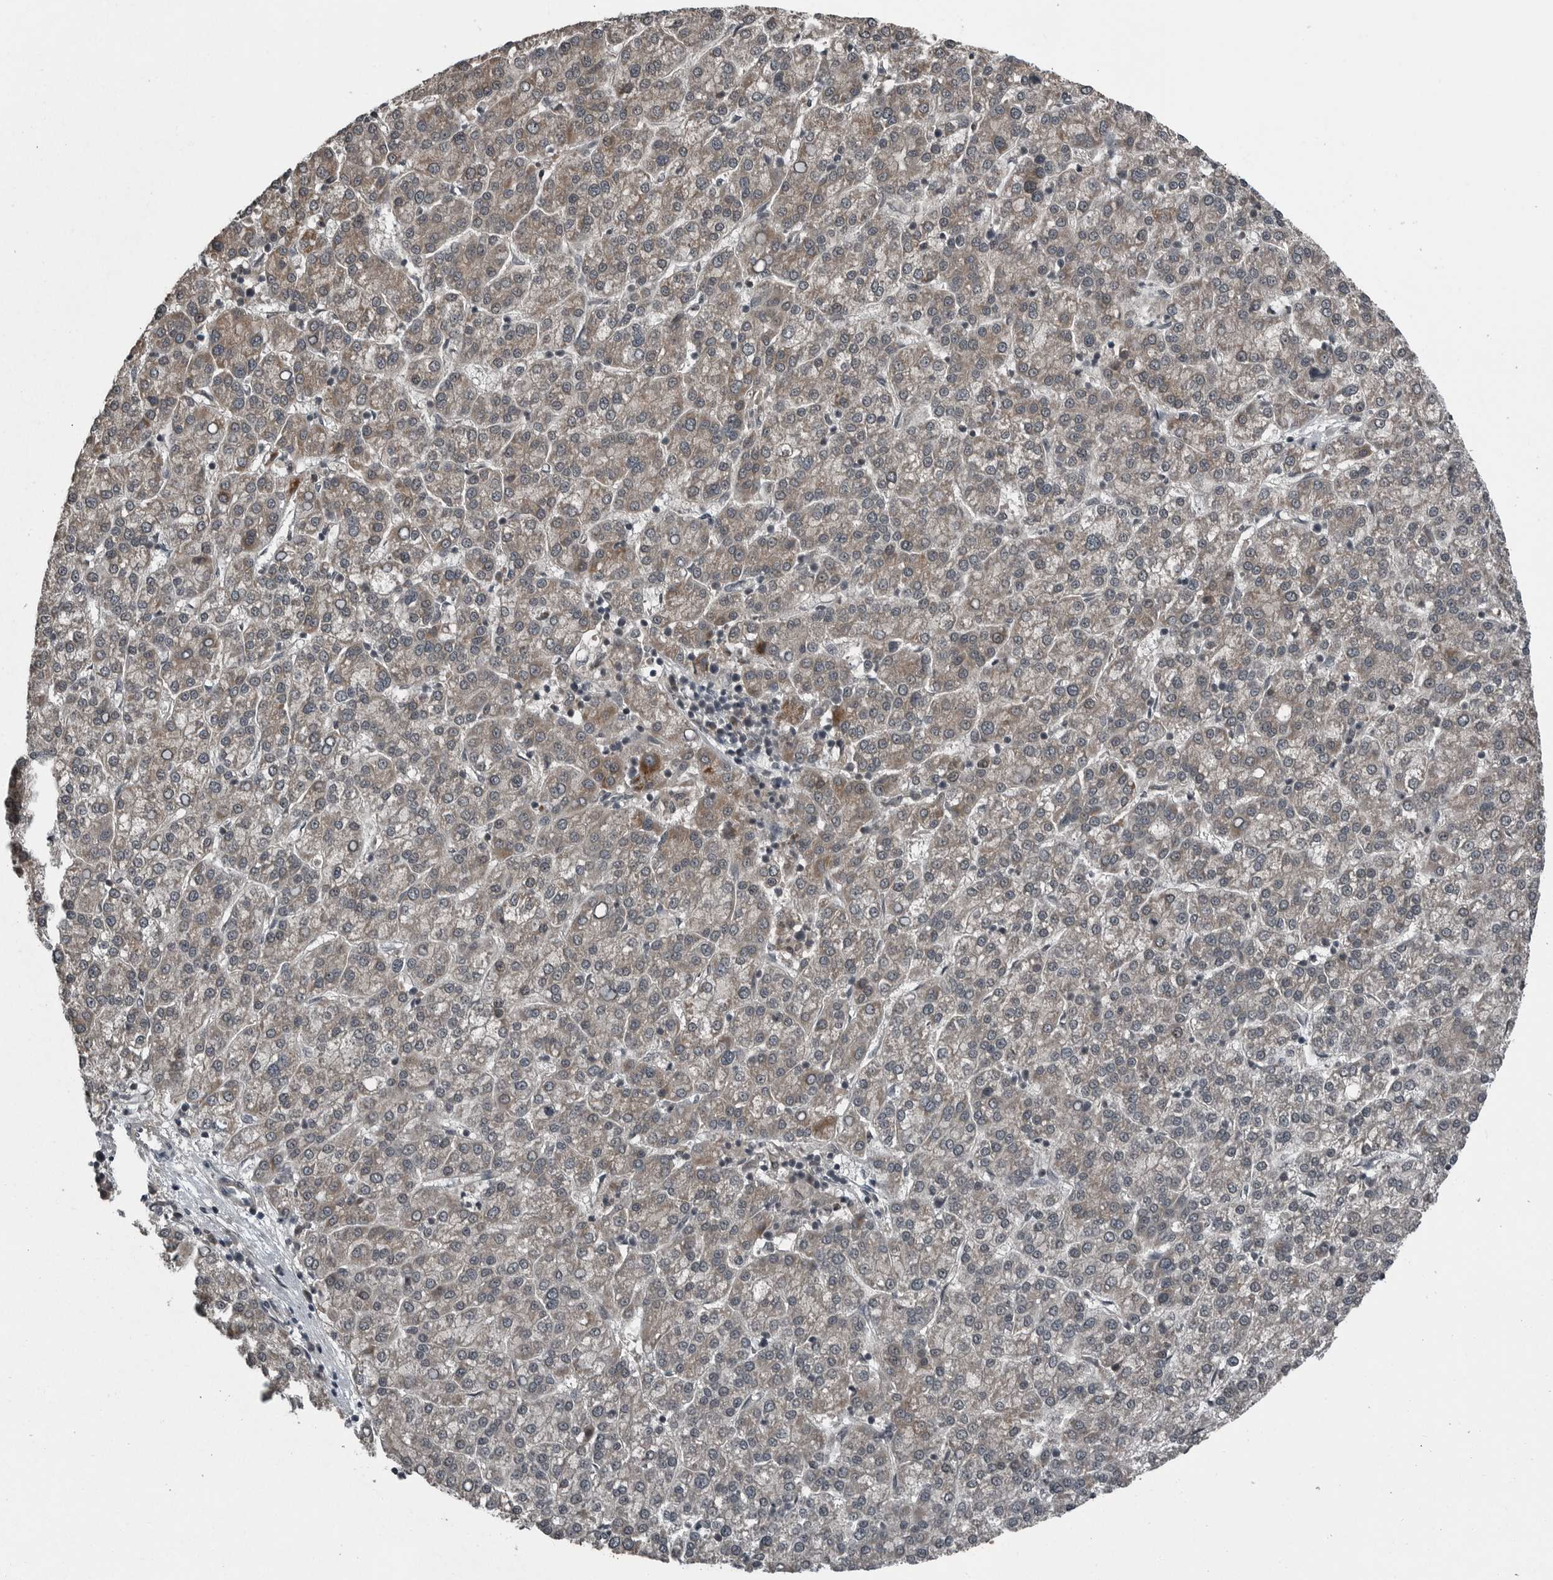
{"staining": {"intensity": "moderate", "quantity": "25%-75%", "location": "cytoplasmic/membranous"}, "tissue": "liver cancer", "cell_type": "Tumor cells", "image_type": "cancer", "snomed": [{"axis": "morphology", "description": "Carcinoma, Hepatocellular, NOS"}, {"axis": "topography", "description": "Liver"}], "caption": "Moderate cytoplasmic/membranous expression is appreciated in about 25%-75% of tumor cells in hepatocellular carcinoma (liver).", "gene": "GAK", "patient": {"sex": "female", "age": 58}}